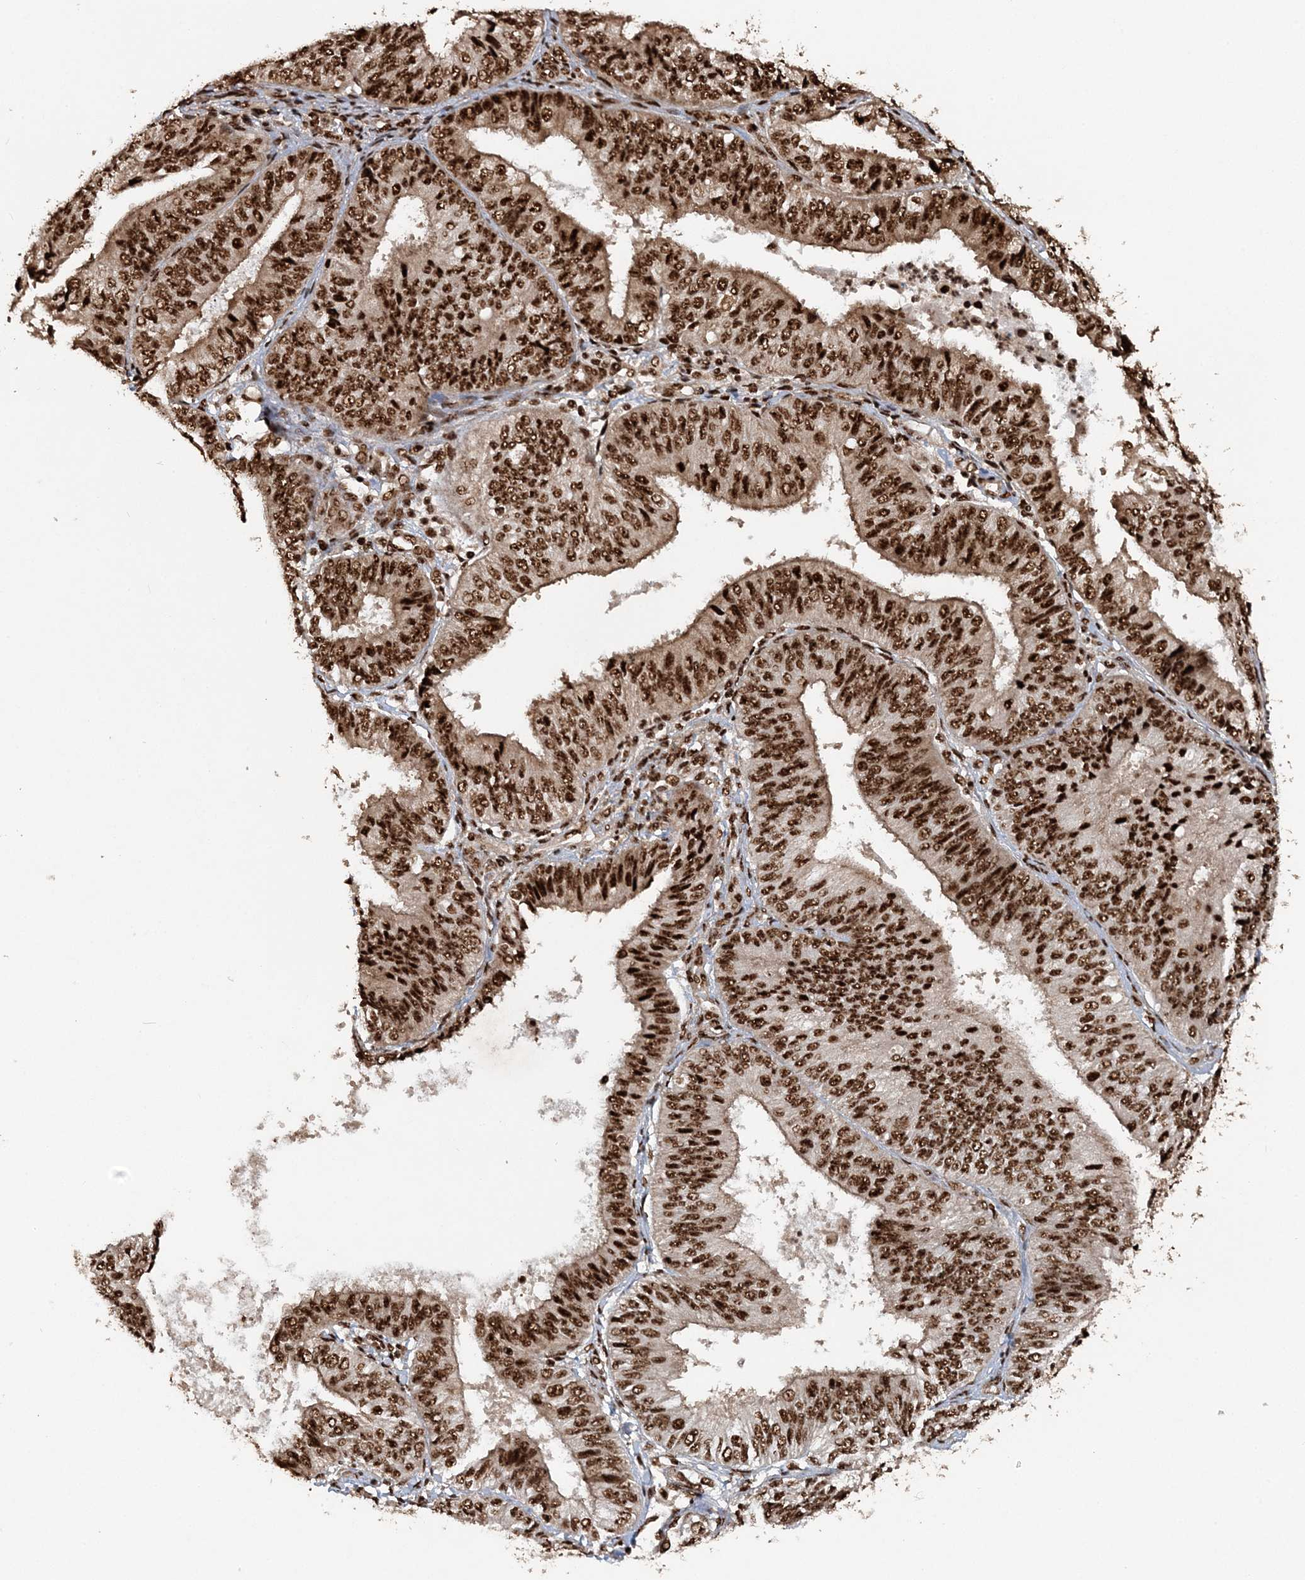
{"staining": {"intensity": "strong", "quantity": ">75%", "location": "nuclear"}, "tissue": "endometrial cancer", "cell_type": "Tumor cells", "image_type": "cancer", "snomed": [{"axis": "morphology", "description": "Adenocarcinoma, NOS"}, {"axis": "topography", "description": "Endometrium"}], "caption": "Immunohistochemical staining of human adenocarcinoma (endometrial) shows high levels of strong nuclear expression in about >75% of tumor cells.", "gene": "EXOSC8", "patient": {"sex": "female", "age": 58}}